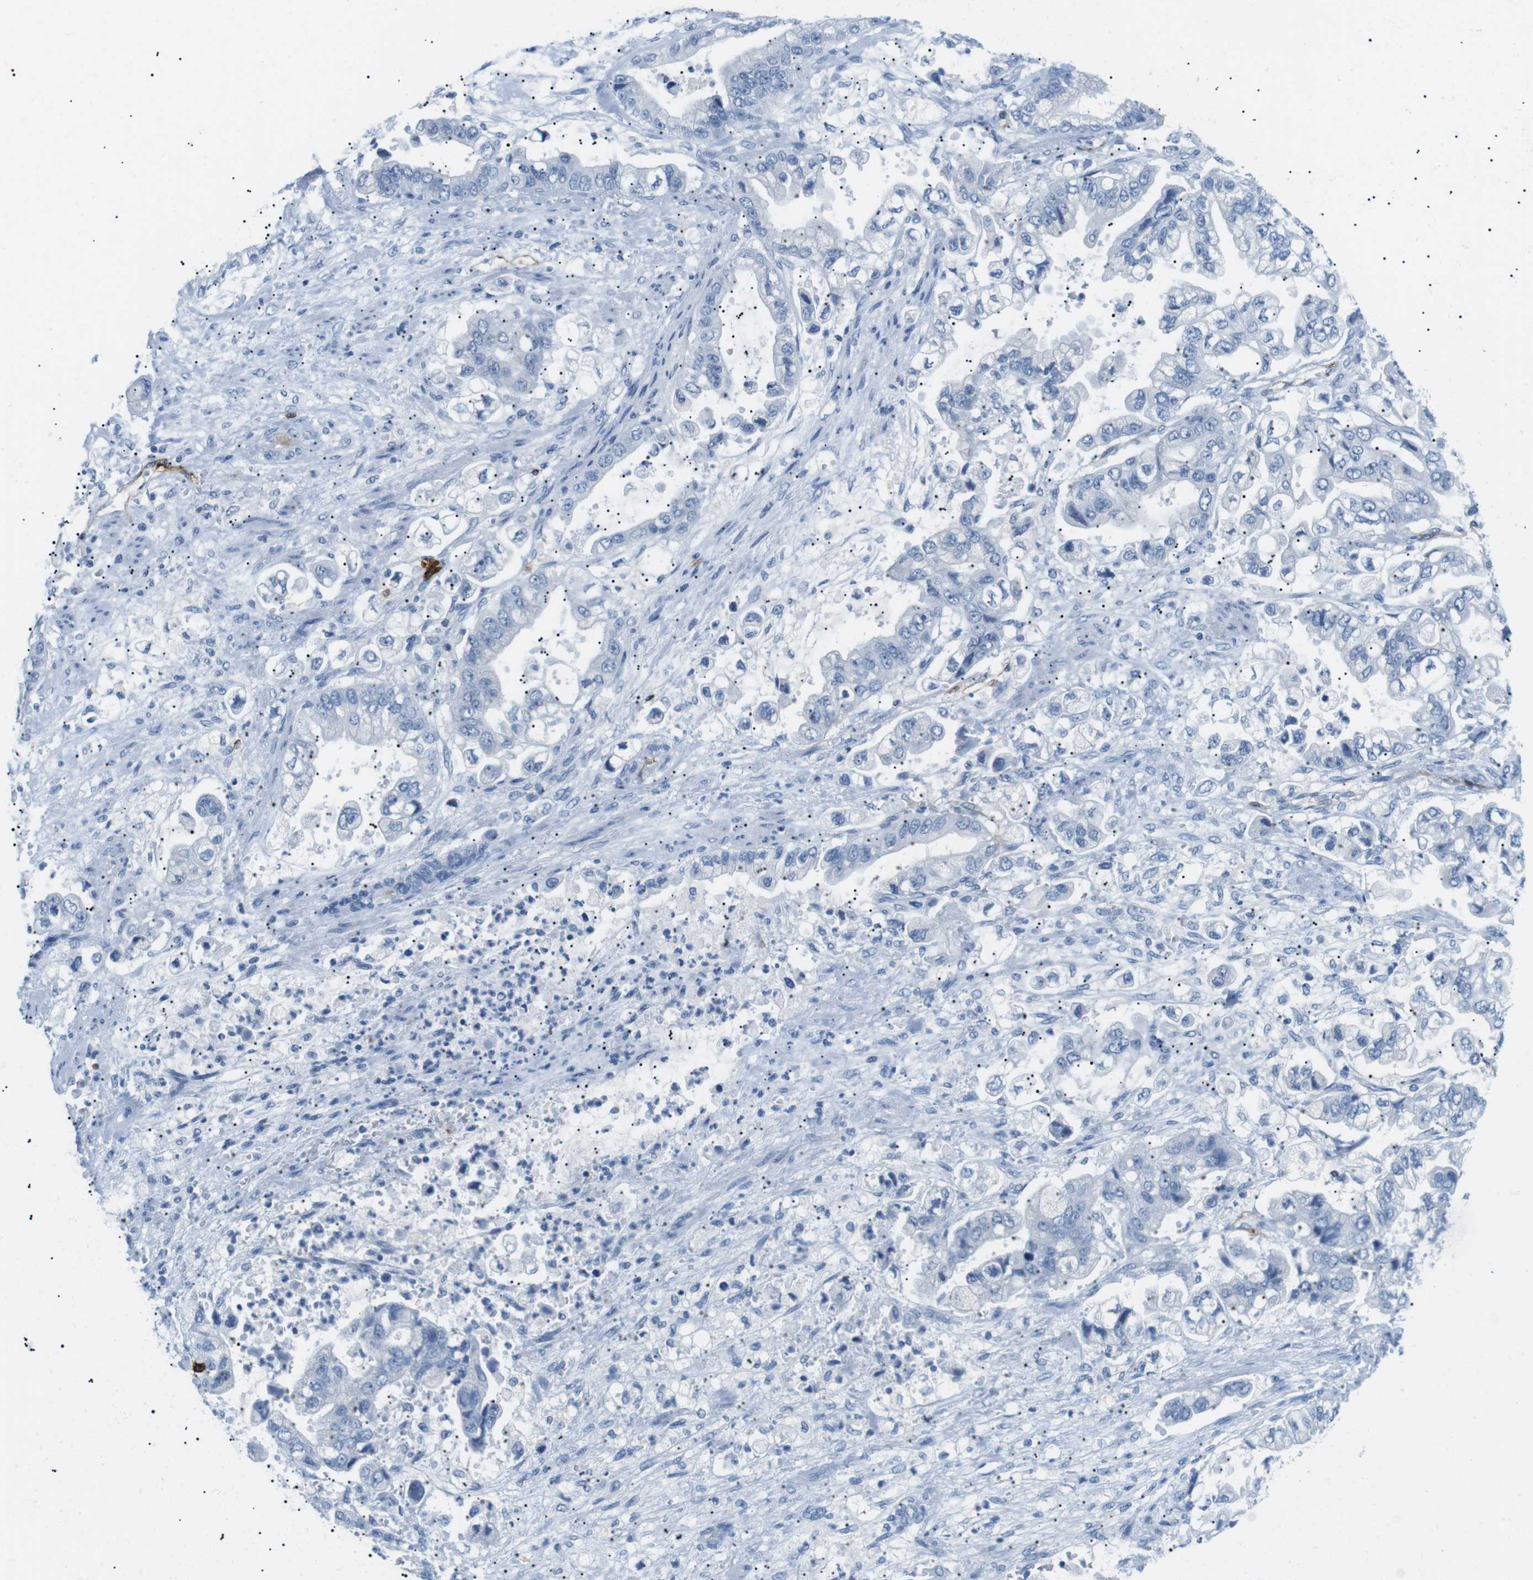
{"staining": {"intensity": "negative", "quantity": "none", "location": "none"}, "tissue": "stomach cancer", "cell_type": "Tumor cells", "image_type": "cancer", "snomed": [{"axis": "morphology", "description": "Normal tissue, NOS"}, {"axis": "morphology", "description": "Adenocarcinoma, NOS"}, {"axis": "topography", "description": "Stomach"}], "caption": "This is a image of IHC staining of stomach cancer (adenocarcinoma), which shows no staining in tumor cells.", "gene": "TNFRSF4", "patient": {"sex": "male", "age": 62}}